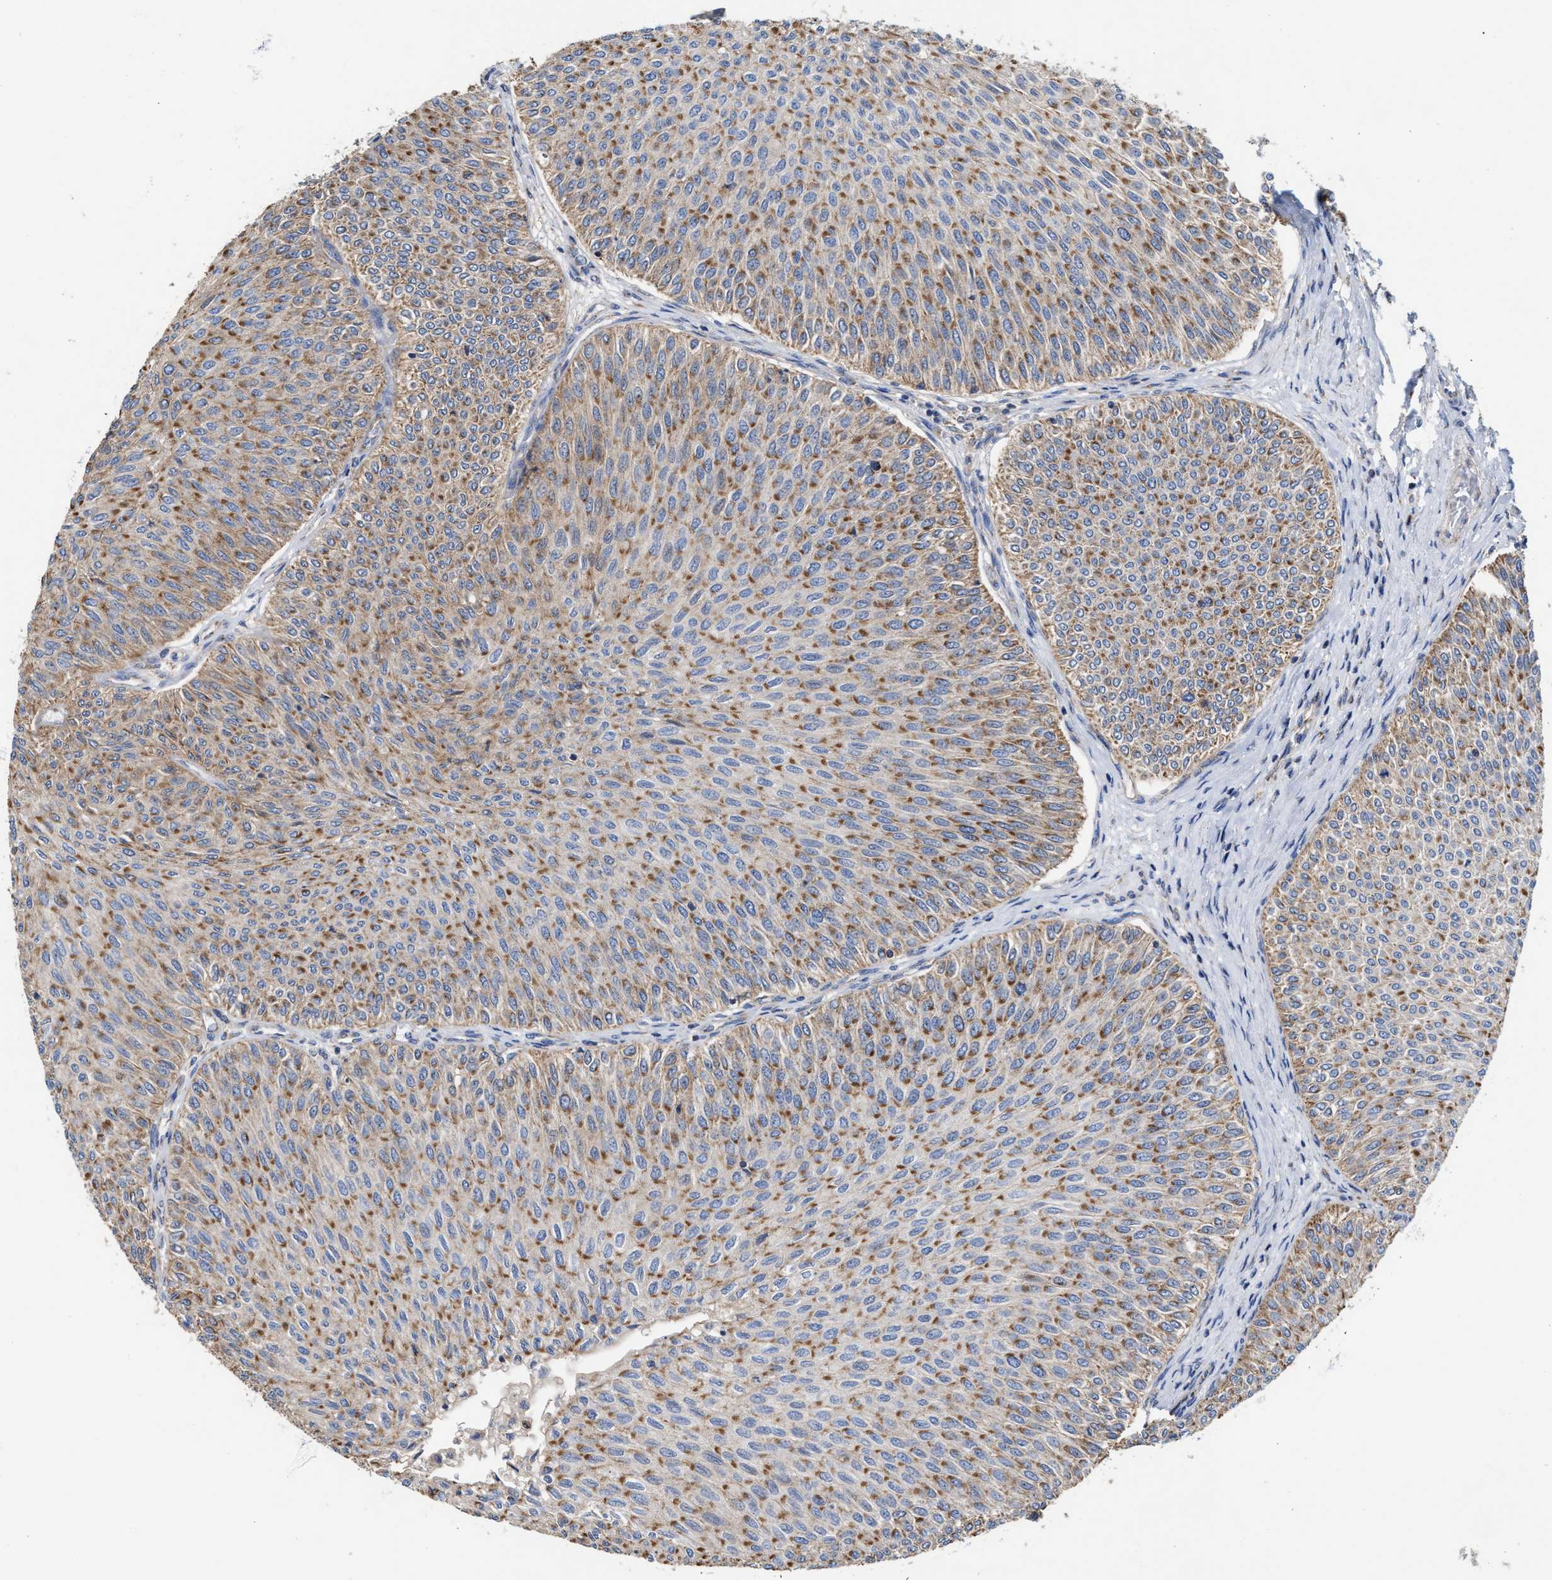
{"staining": {"intensity": "moderate", "quantity": ">75%", "location": "cytoplasmic/membranous"}, "tissue": "urothelial cancer", "cell_type": "Tumor cells", "image_type": "cancer", "snomed": [{"axis": "morphology", "description": "Urothelial carcinoma, Low grade"}, {"axis": "topography", "description": "Urinary bladder"}], "caption": "The micrograph demonstrates immunohistochemical staining of urothelial cancer. There is moderate cytoplasmic/membranous positivity is identified in approximately >75% of tumor cells. Using DAB (3,3'-diaminobenzidine) (brown) and hematoxylin (blue) stains, captured at high magnification using brightfield microscopy.", "gene": "MECR", "patient": {"sex": "male", "age": 78}}